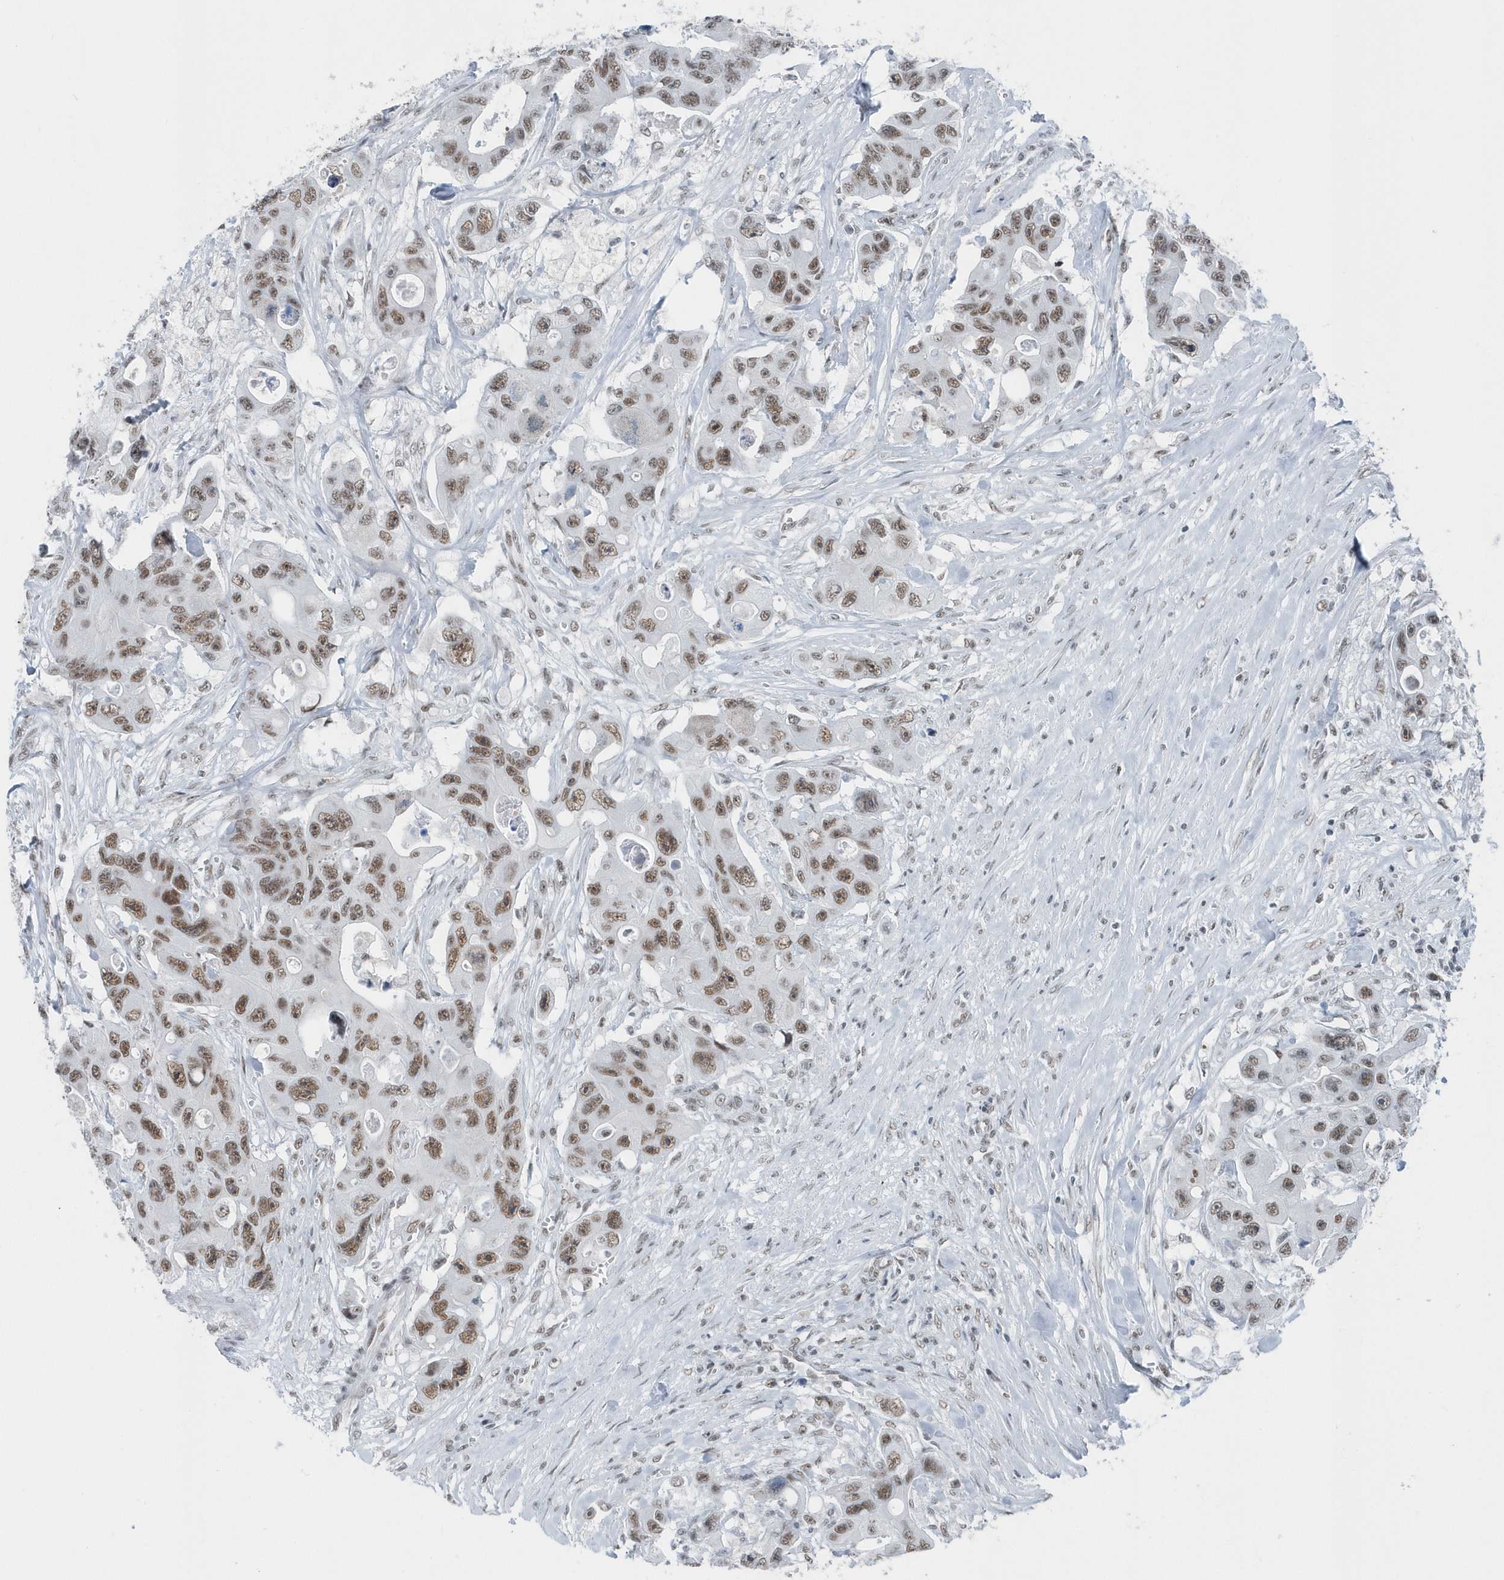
{"staining": {"intensity": "moderate", "quantity": ">75%", "location": "nuclear"}, "tissue": "colorectal cancer", "cell_type": "Tumor cells", "image_type": "cancer", "snomed": [{"axis": "morphology", "description": "Adenocarcinoma, NOS"}, {"axis": "topography", "description": "Colon"}], "caption": "High-magnification brightfield microscopy of colorectal cancer stained with DAB (brown) and counterstained with hematoxylin (blue). tumor cells exhibit moderate nuclear positivity is present in approximately>75% of cells.", "gene": "FIP1L1", "patient": {"sex": "female", "age": 46}}